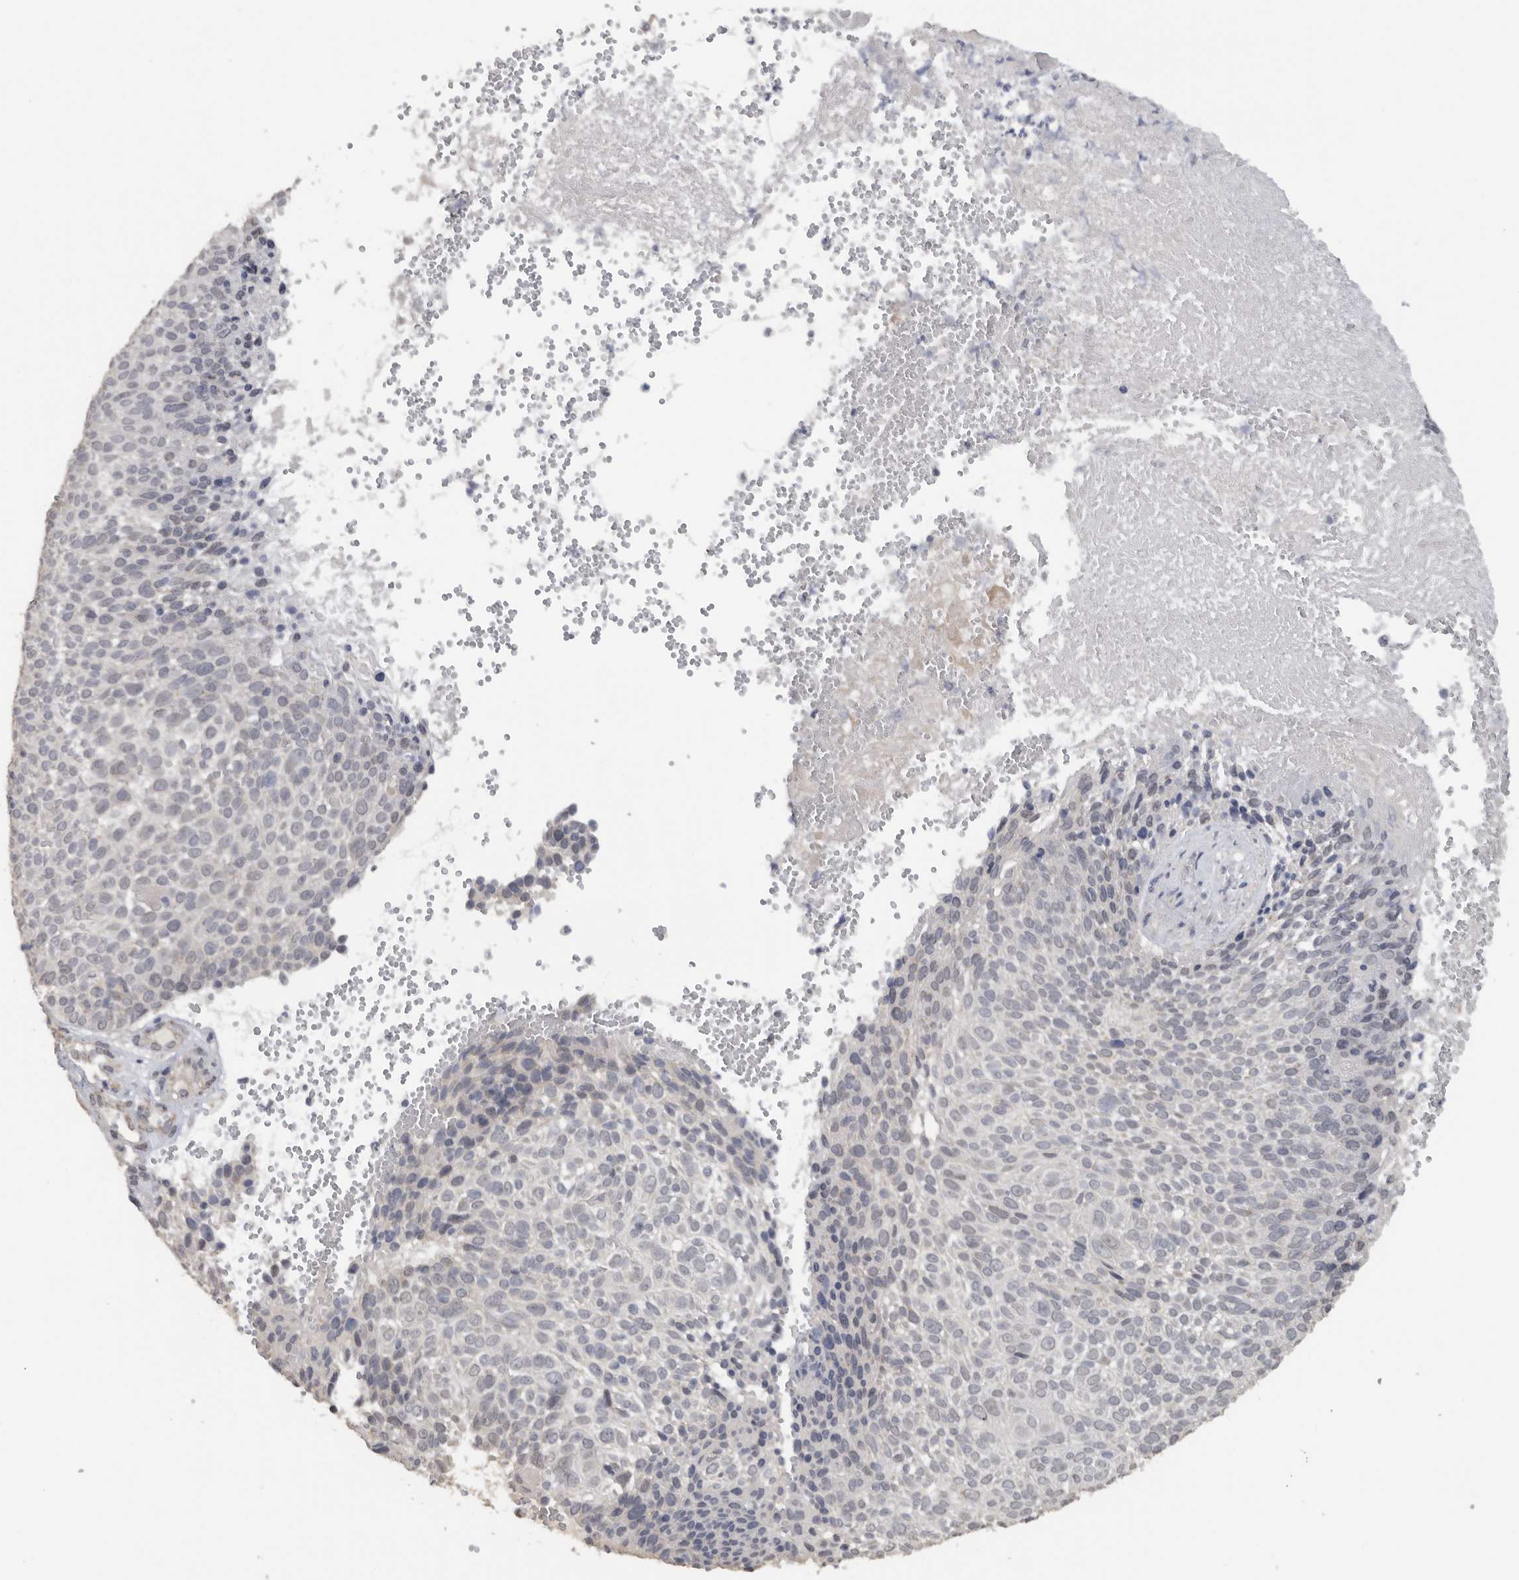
{"staining": {"intensity": "negative", "quantity": "none", "location": "none"}, "tissue": "cervical cancer", "cell_type": "Tumor cells", "image_type": "cancer", "snomed": [{"axis": "morphology", "description": "Squamous cell carcinoma, NOS"}, {"axis": "topography", "description": "Cervix"}], "caption": "Tumor cells are negative for protein expression in human cervical squamous cell carcinoma. (Immunohistochemistry (ihc), brightfield microscopy, high magnification).", "gene": "DYRK2", "patient": {"sex": "female", "age": 74}}